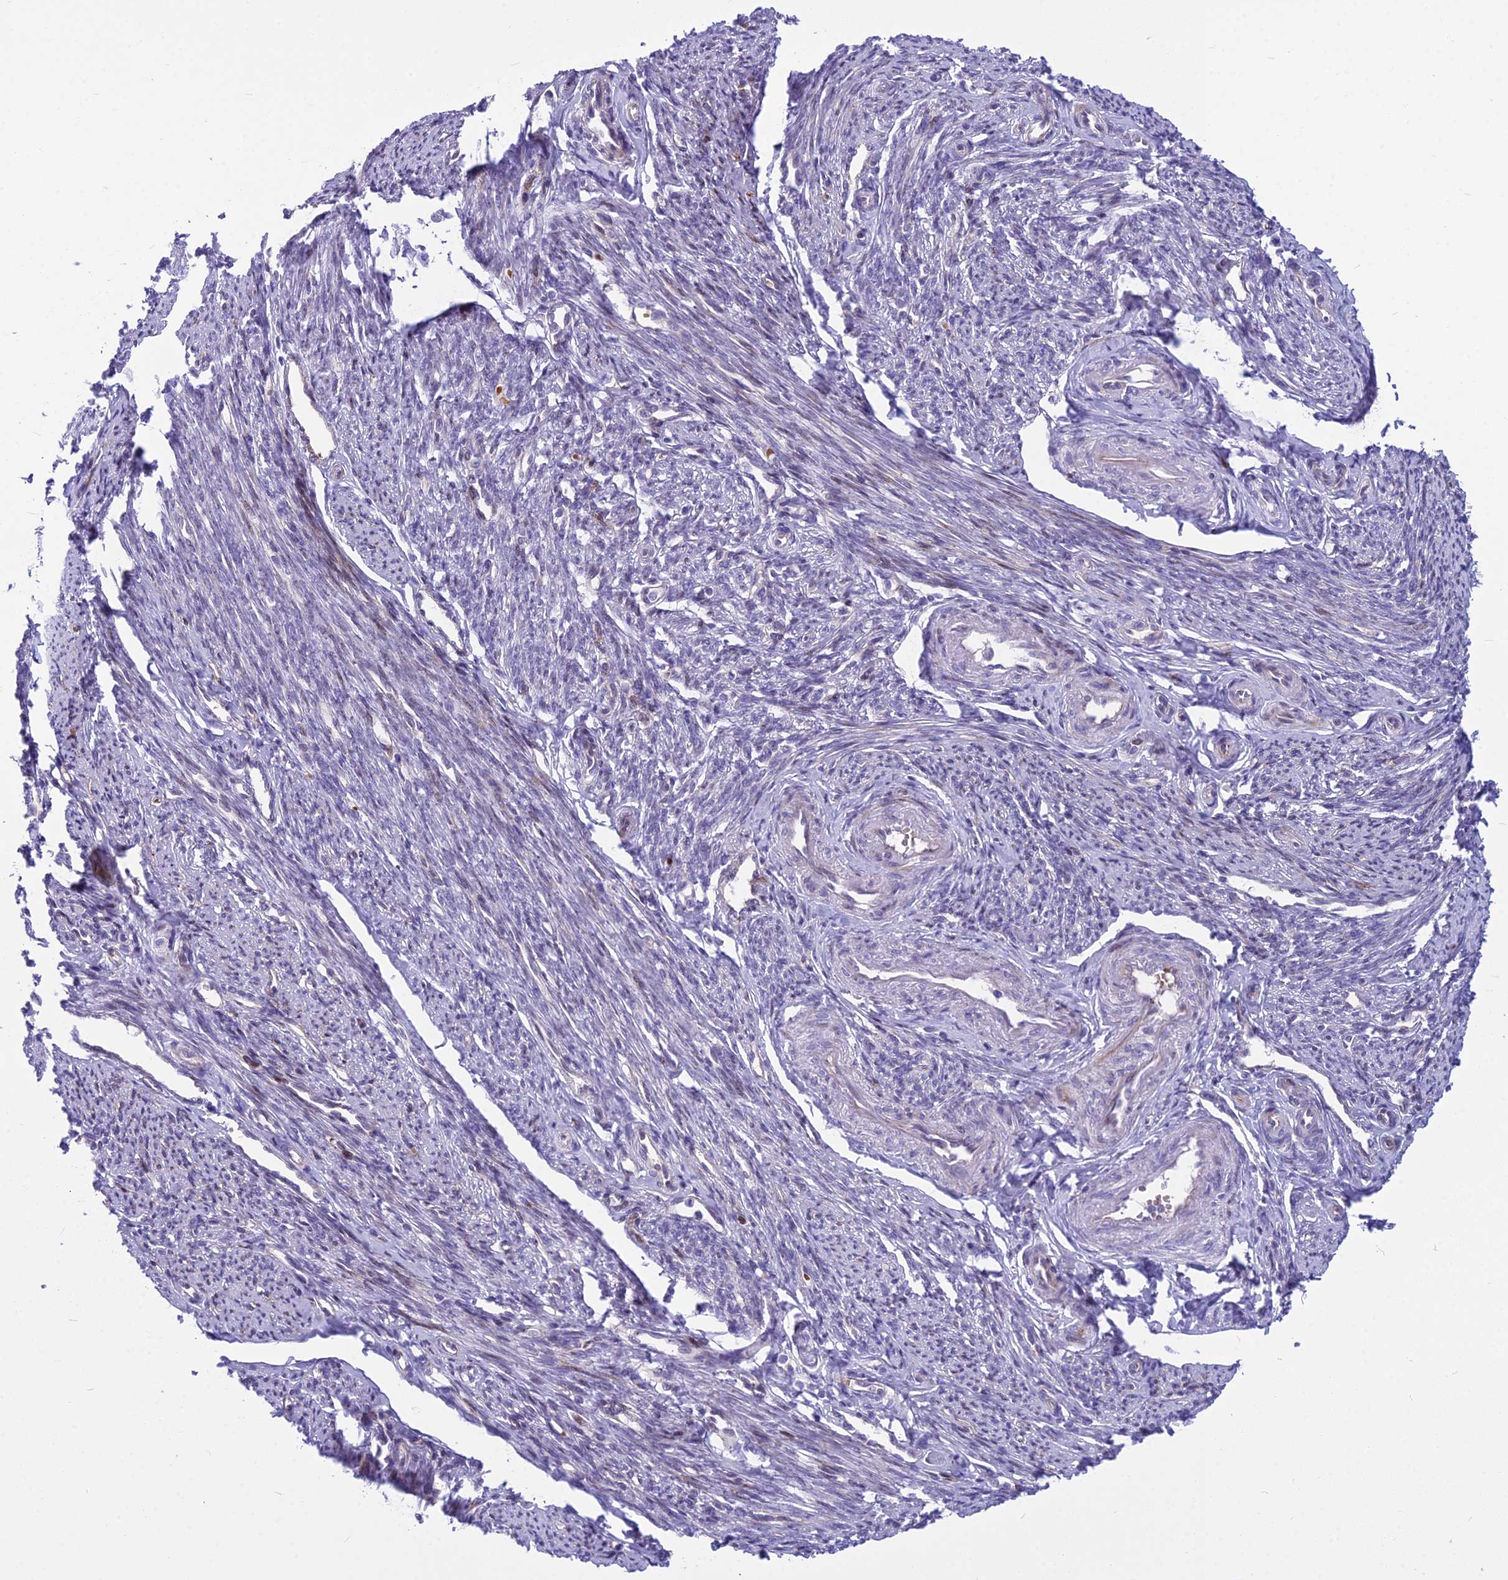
{"staining": {"intensity": "weak", "quantity": "25%-75%", "location": "cytoplasmic/membranous"}, "tissue": "smooth muscle", "cell_type": "Smooth muscle cells", "image_type": "normal", "snomed": [{"axis": "morphology", "description": "Normal tissue, NOS"}, {"axis": "topography", "description": "Smooth muscle"}, {"axis": "topography", "description": "Uterus"}], "caption": "Immunohistochemistry (IHC) image of normal smooth muscle: human smooth muscle stained using immunohistochemistry displays low levels of weak protein expression localized specifically in the cytoplasmic/membranous of smooth muscle cells, appearing as a cytoplasmic/membranous brown color.", "gene": "PCDHB14", "patient": {"sex": "female", "age": 59}}